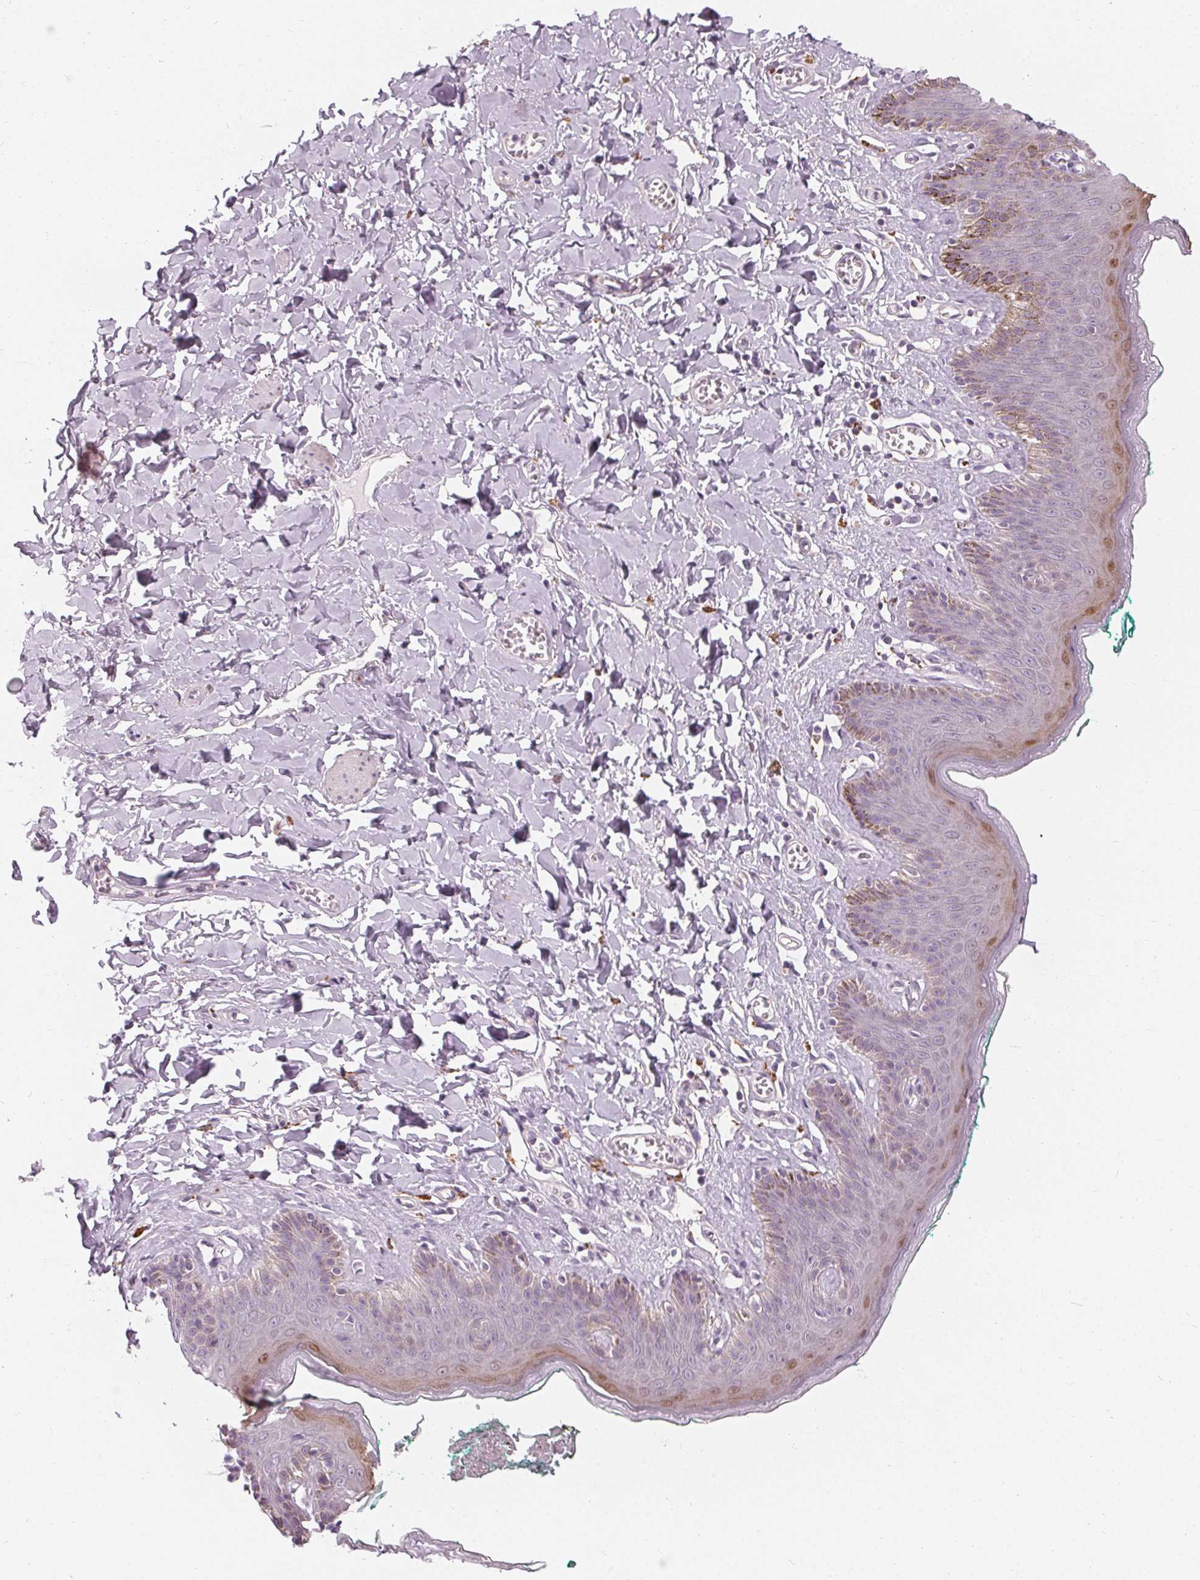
{"staining": {"intensity": "moderate", "quantity": "<25%", "location": "cytoplasmic/membranous,nuclear"}, "tissue": "skin", "cell_type": "Epidermal cells", "image_type": "normal", "snomed": [{"axis": "morphology", "description": "Normal tissue, NOS"}, {"axis": "topography", "description": "Vulva"}, {"axis": "topography", "description": "Peripheral nerve tissue"}], "caption": "An immunohistochemistry image of normal tissue is shown. Protein staining in brown highlights moderate cytoplasmic/membranous,nuclear positivity in skin within epidermal cells. Using DAB (brown) and hematoxylin (blue) stains, captured at high magnification using brightfield microscopy.", "gene": "HOPX", "patient": {"sex": "female", "age": 66}}